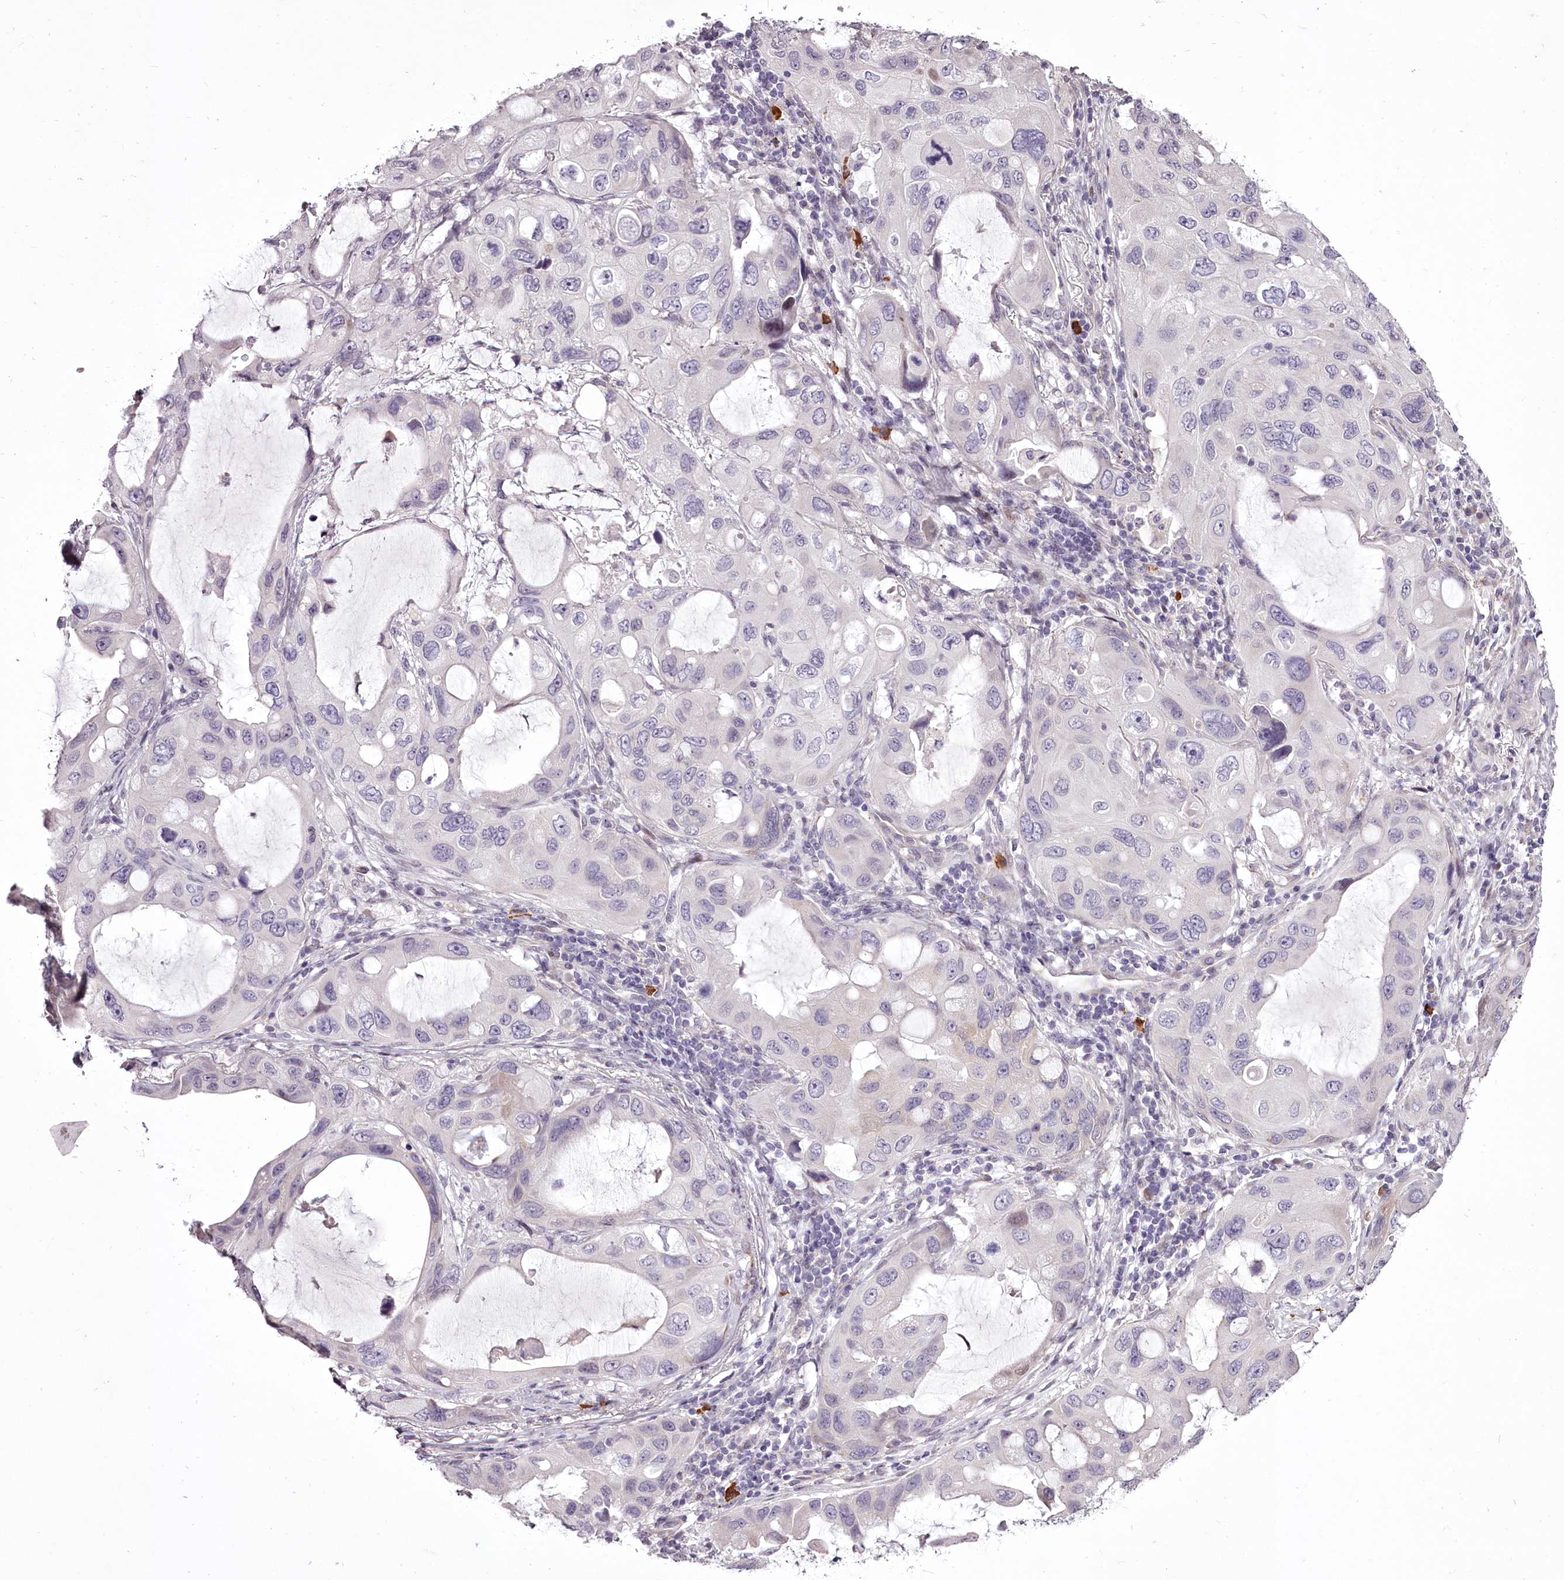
{"staining": {"intensity": "negative", "quantity": "none", "location": "none"}, "tissue": "lung cancer", "cell_type": "Tumor cells", "image_type": "cancer", "snomed": [{"axis": "morphology", "description": "Squamous cell carcinoma, NOS"}, {"axis": "topography", "description": "Lung"}], "caption": "Immunohistochemistry histopathology image of neoplastic tissue: lung cancer stained with DAB demonstrates no significant protein staining in tumor cells.", "gene": "C1orf56", "patient": {"sex": "female", "age": 73}}